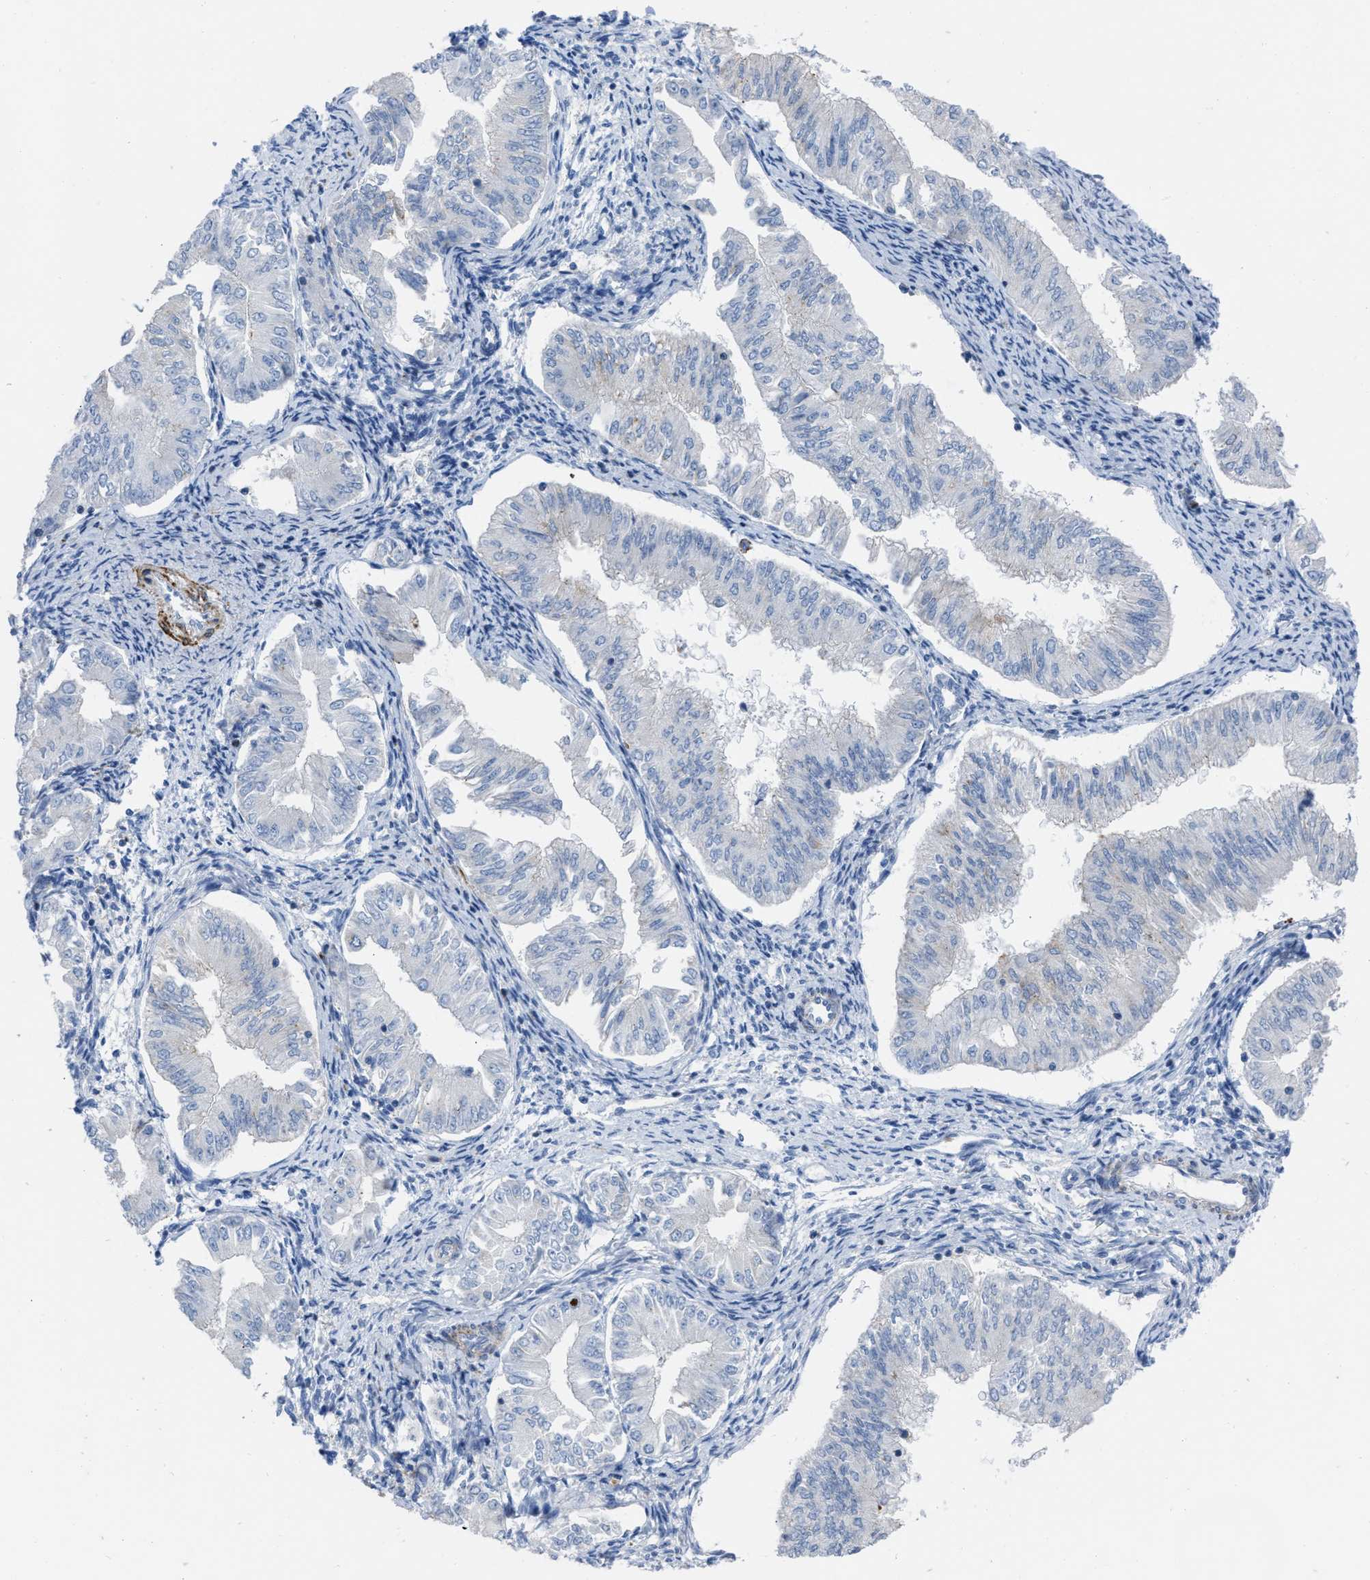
{"staining": {"intensity": "negative", "quantity": "none", "location": "none"}, "tissue": "endometrial cancer", "cell_type": "Tumor cells", "image_type": "cancer", "snomed": [{"axis": "morphology", "description": "Normal tissue, NOS"}, {"axis": "morphology", "description": "Adenocarcinoma, NOS"}, {"axis": "topography", "description": "Endometrium"}], "caption": "The histopathology image reveals no staining of tumor cells in endometrial adenocarcinoma.", "gene": "PRMT2", "patient": {"sex": "female", "age": 53}}